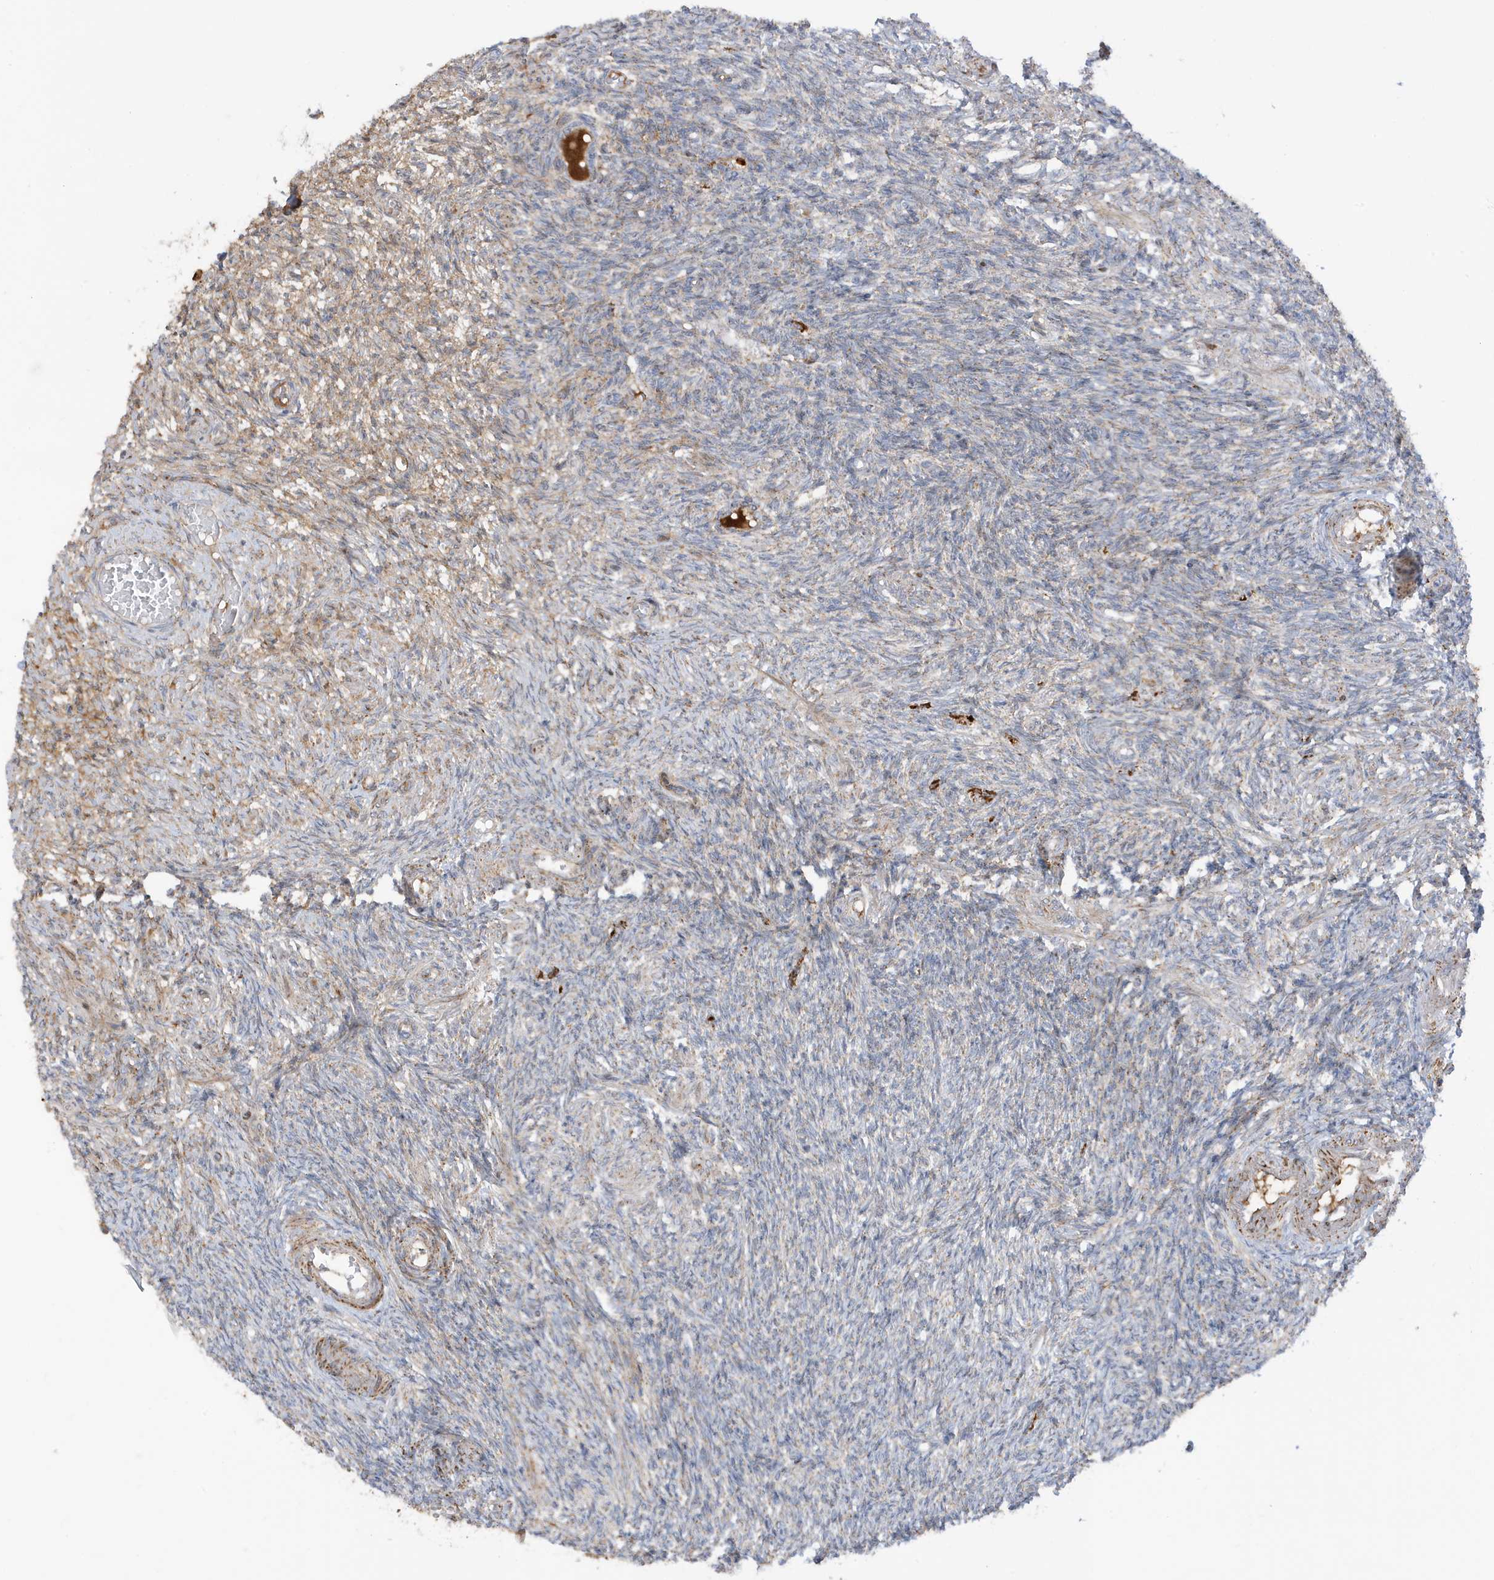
{"staining": {"intensity": "strong", "quantity": ">75%", "location": "cytoplasmic/membranous"}, "tissue": "ovary", "cell_type": "Follicle cells", "image_type": "normal", "snomed": [{"axis": "morphology", "description": "Normal tissue, NOS"}, {"axis": "topography", "description": "Ovary"}], "caption": "Immunohistochemical staining of unremarkable human ovary reveals high levels of strong cytoplasmic/membranous staining in approximately >75% of follicle cells.", "gene": "IFT57", "patient": {"sex": "female", "age": 27}}